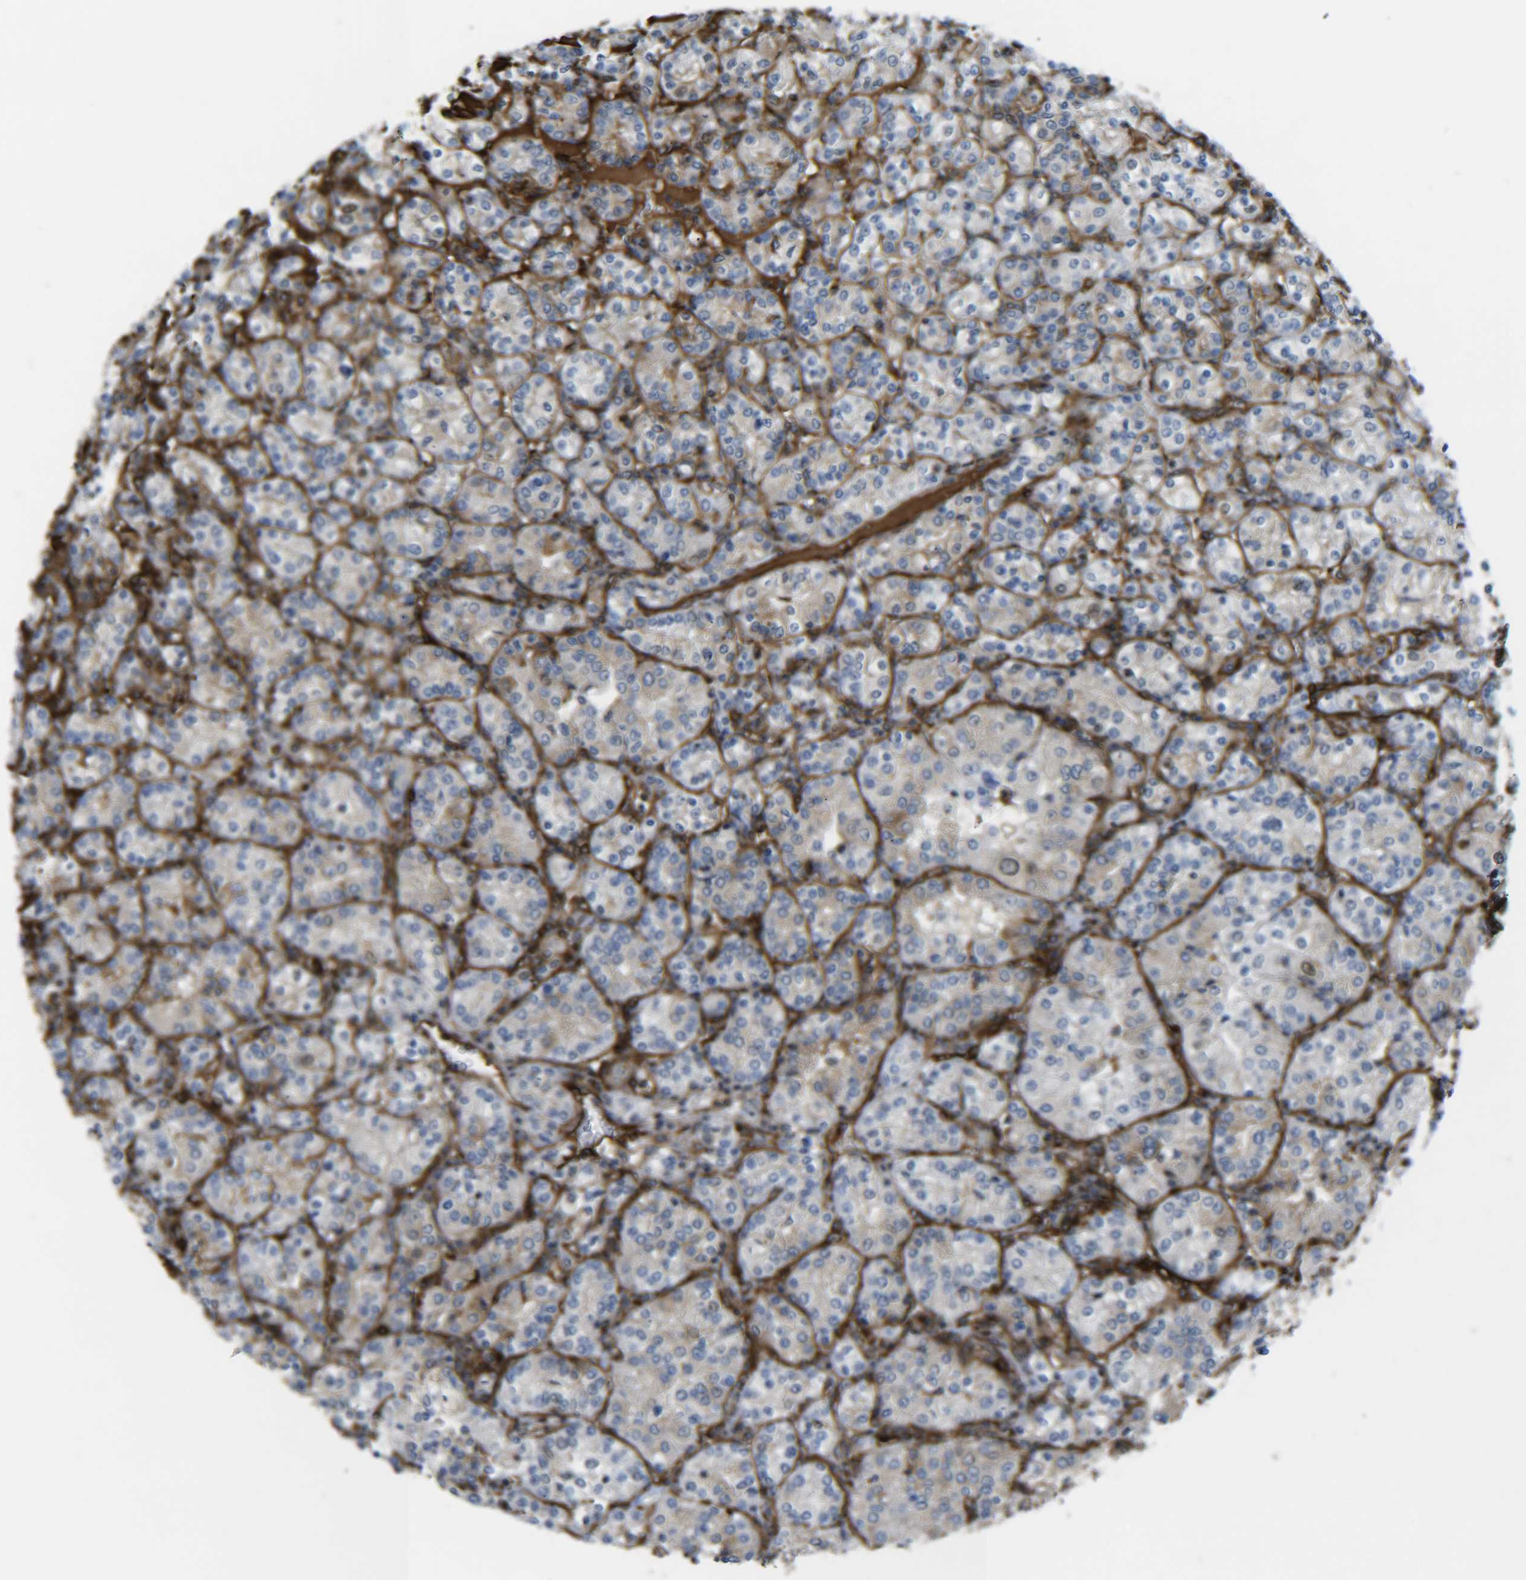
{"staining": {"intensity": "weak", "quantity": ">75%", "location": "cytoplasmic/membranous"}, "tissue": "renal cancer", "cell_type": "Tumor cells", "image_type": "cancer", "snomed": [{"axis": "morphology", "description": "Adenocarcinoma, NOS"}, {"axis": "topography", "description": "Kidney"}], "caption": "A low amount of weak cytoplasmic/membranous staining is seen in approximately >75% of tumor cells in adenocarcinoma (renal) tissue.", "gene": "ECE1", "patient": {"sex": "male", "age": 77}}